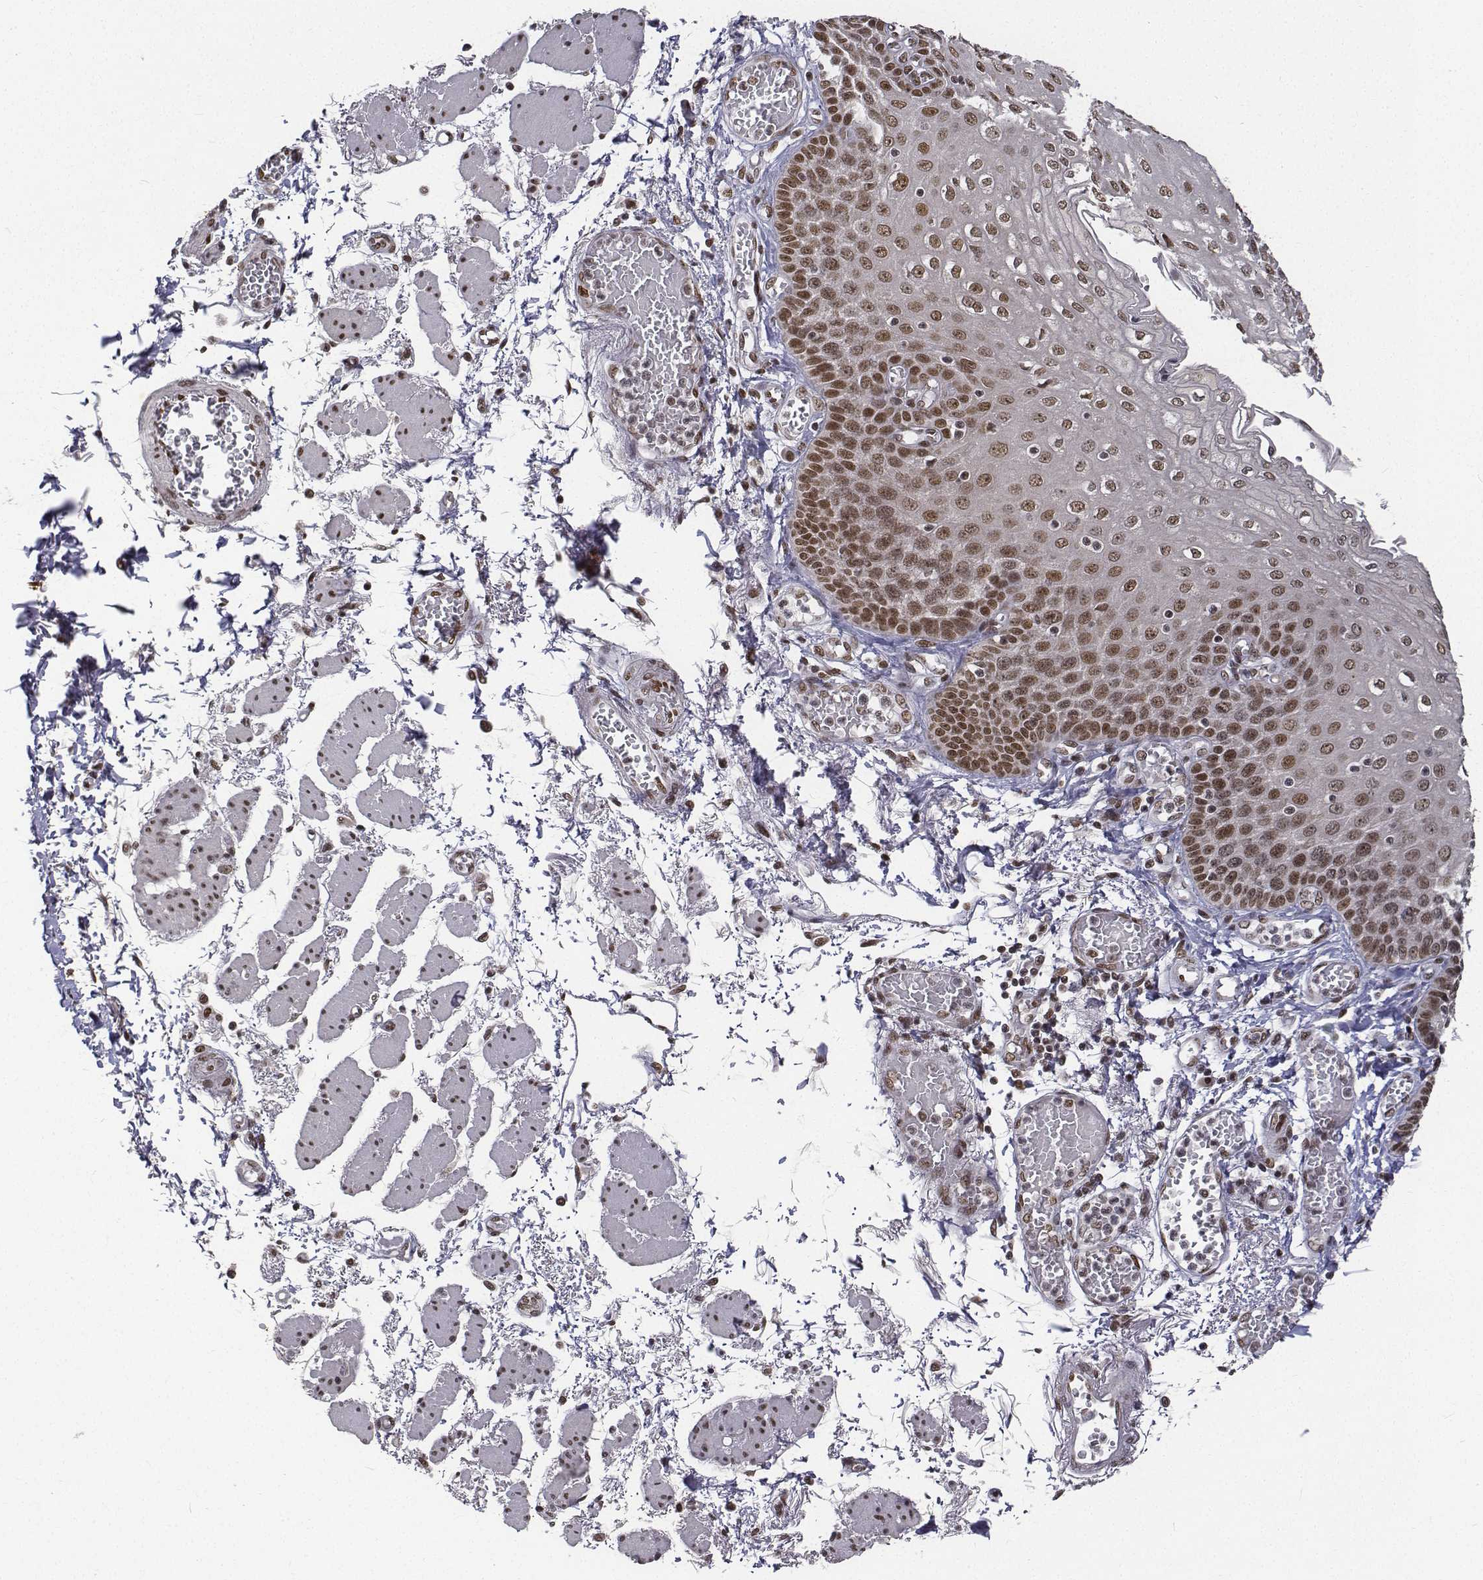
{"staining": {"intensity": "strong", "quantity": ">75%", "location": "nuclear"}, "tissue": "esophagus", "cell_type": "Squamous epithelial cells", "image_type": "normal", "snomed": [{"axis": "morphology", "description": "Normal tissue, NOS"}, {"axis": "morphology", "description": "Adenocarcinoma, NOS"}, {"axis": "topography", "description": "Esophagus"}], "caption": "Squamous epithelial cells demonstrate strong nuclear staining in about >75% of cells in unremarkable esophagus. The staining was performed using DAB, with brown indicating positive protein expression. Nuclei are stained blue with hematoxylin.", "gene": "ATRX", "patient": {"sex": "male", "age": 81}}